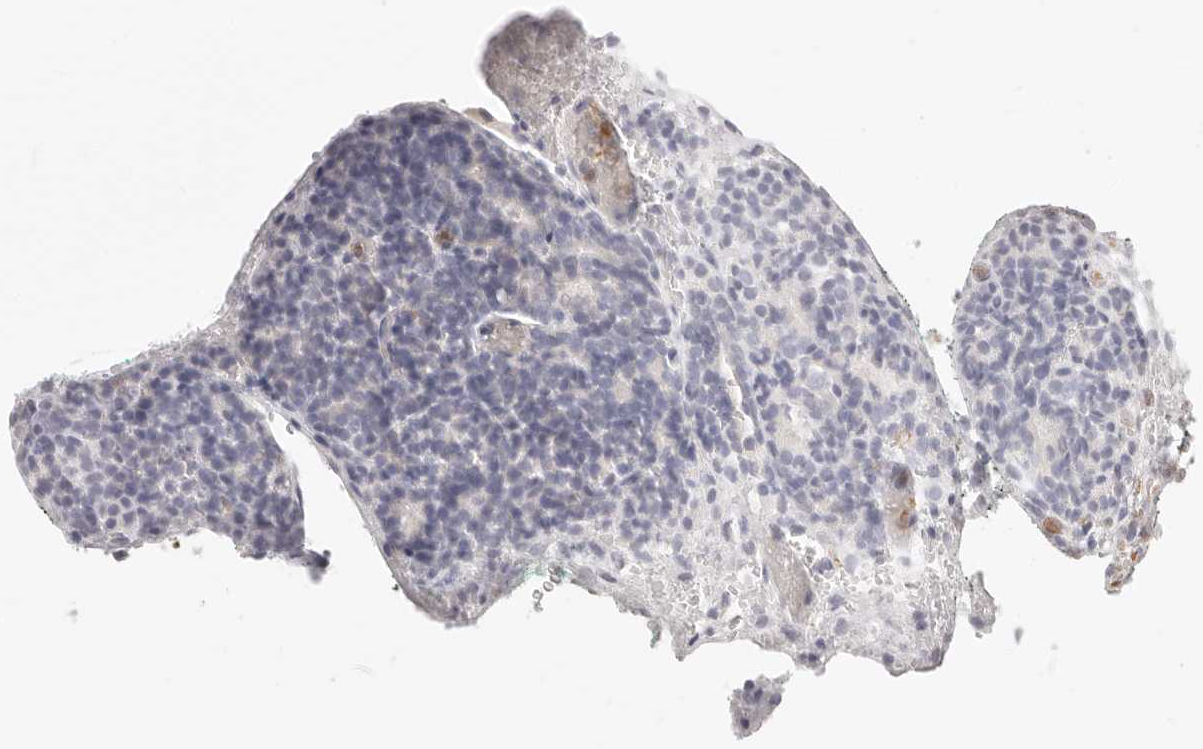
{"staining": {"intensity": "negative", "quantity": "none", "location": "none"}, "tissue": "prostate cancer", "cell_type": "Tumor cells", "image_type": "cancer", "snomed": [{"axis": "morphology", "description": "Adenocarcinoma, High grade"}, {"axis": "topography", "description": "Prostate"}], "caption": "Human prostate adenocarcinoma (high-grade) stained for a protein using immunohistochemistry (IHC) displays no expression in tumor cells.", "gene": "ASCL1", "patient": {"sex": "male", "age": 62}}